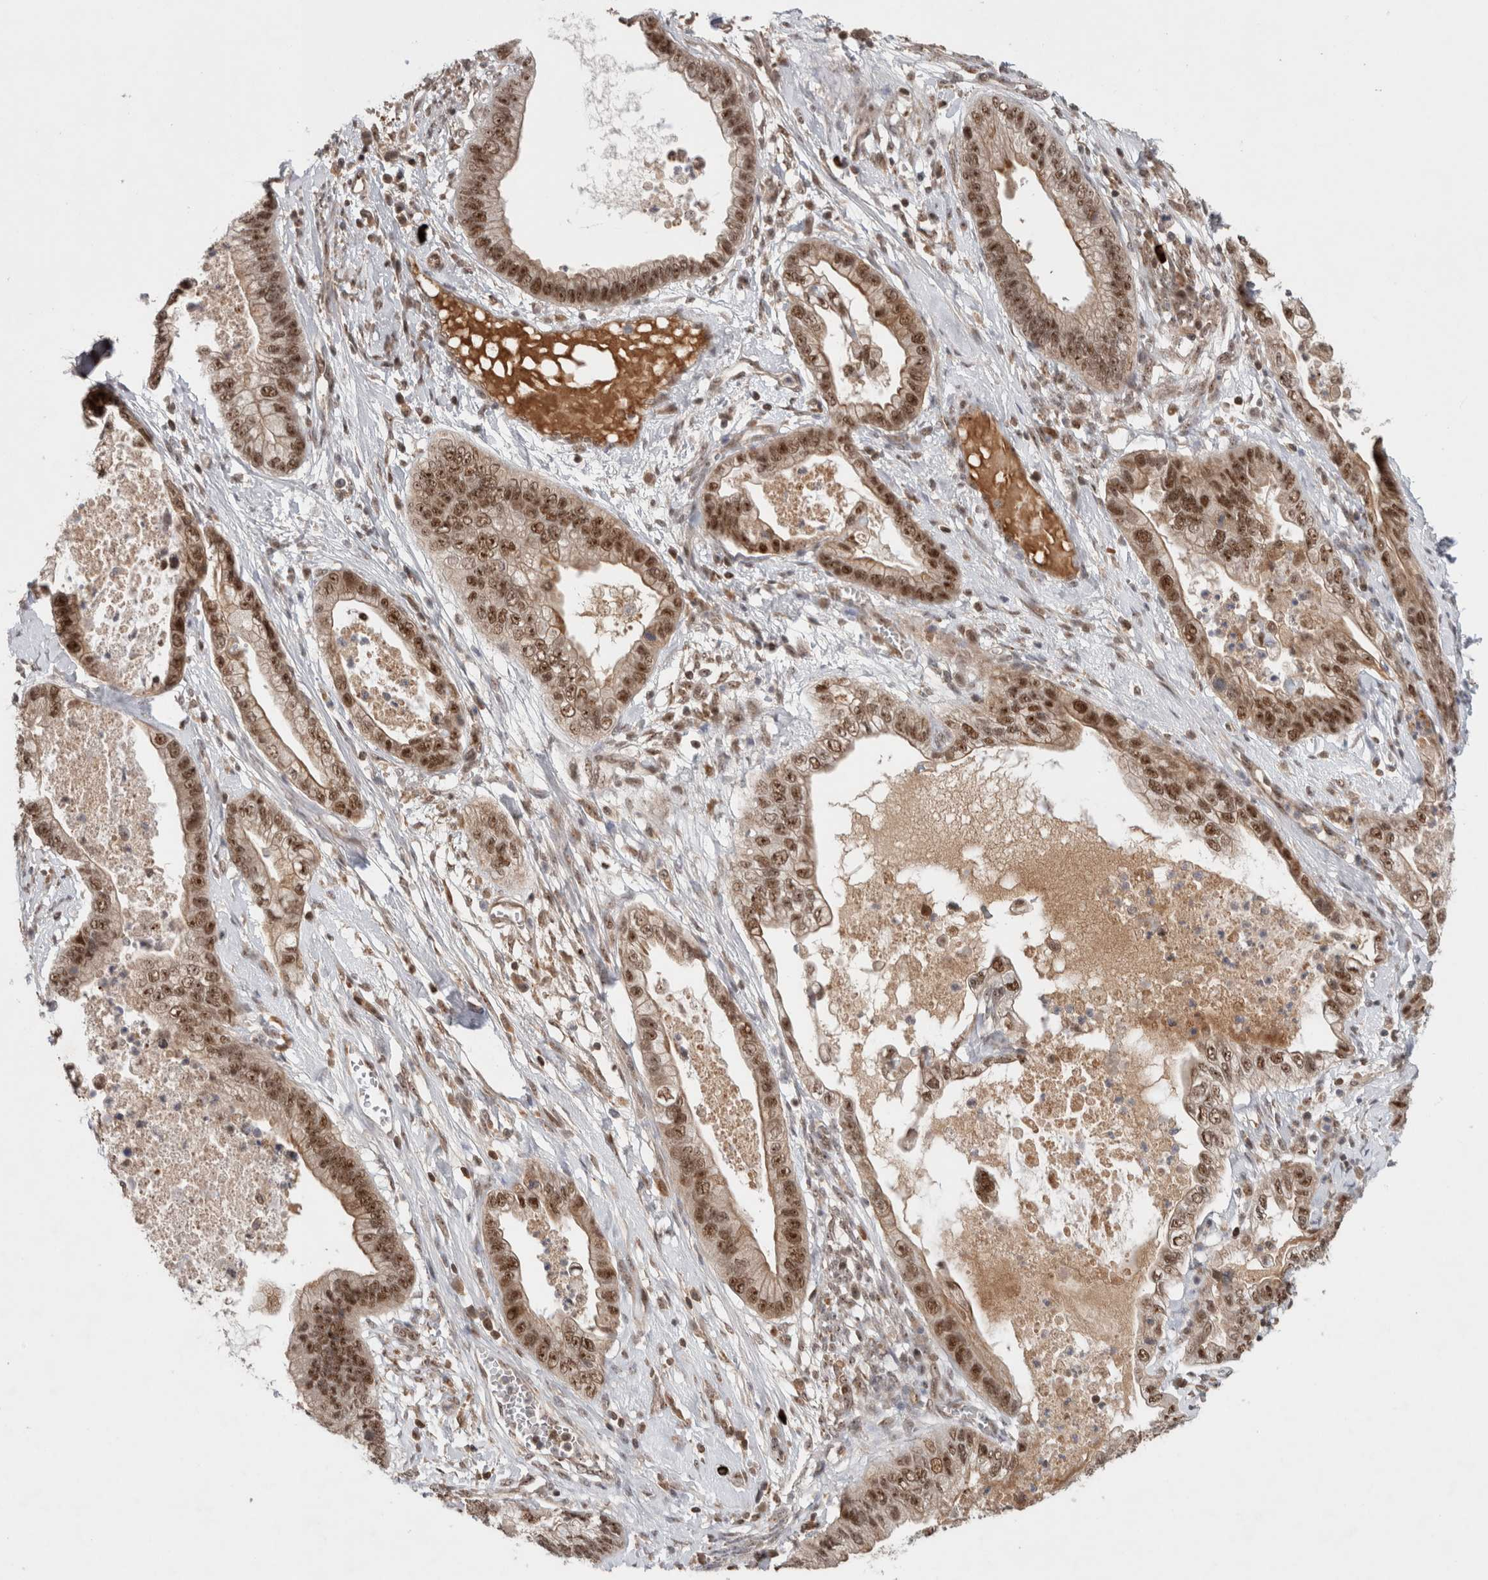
{"staining": {"intensity": "moderate", "quantity": ">75%", "location": "cytoplasmic/membranous,nuclear"}, "tissue": "cervical cancer", "cell_type": "Tumor cells", "image_type": "cancer", "snomed": [{"axis": "morphology", "description": "Adenocarcinoma, NOS"}, {"axis": "topography", "description": "Cervix"}], "caption": "Immunohistochemical staining of cervical adenocarcinoma shows medium levels of moderate cytoplasmic/membranous and nuclear protein expression in approximately >75% of tumor cells. Using DAB (3,3'-diaminobenzidine) (brown) and hematoxylin (blue) stains, captured at high magnification using brightfield microscopy.", "gene": "MPHOSPH6", "patient": {"sex": "female", "age": 44}}